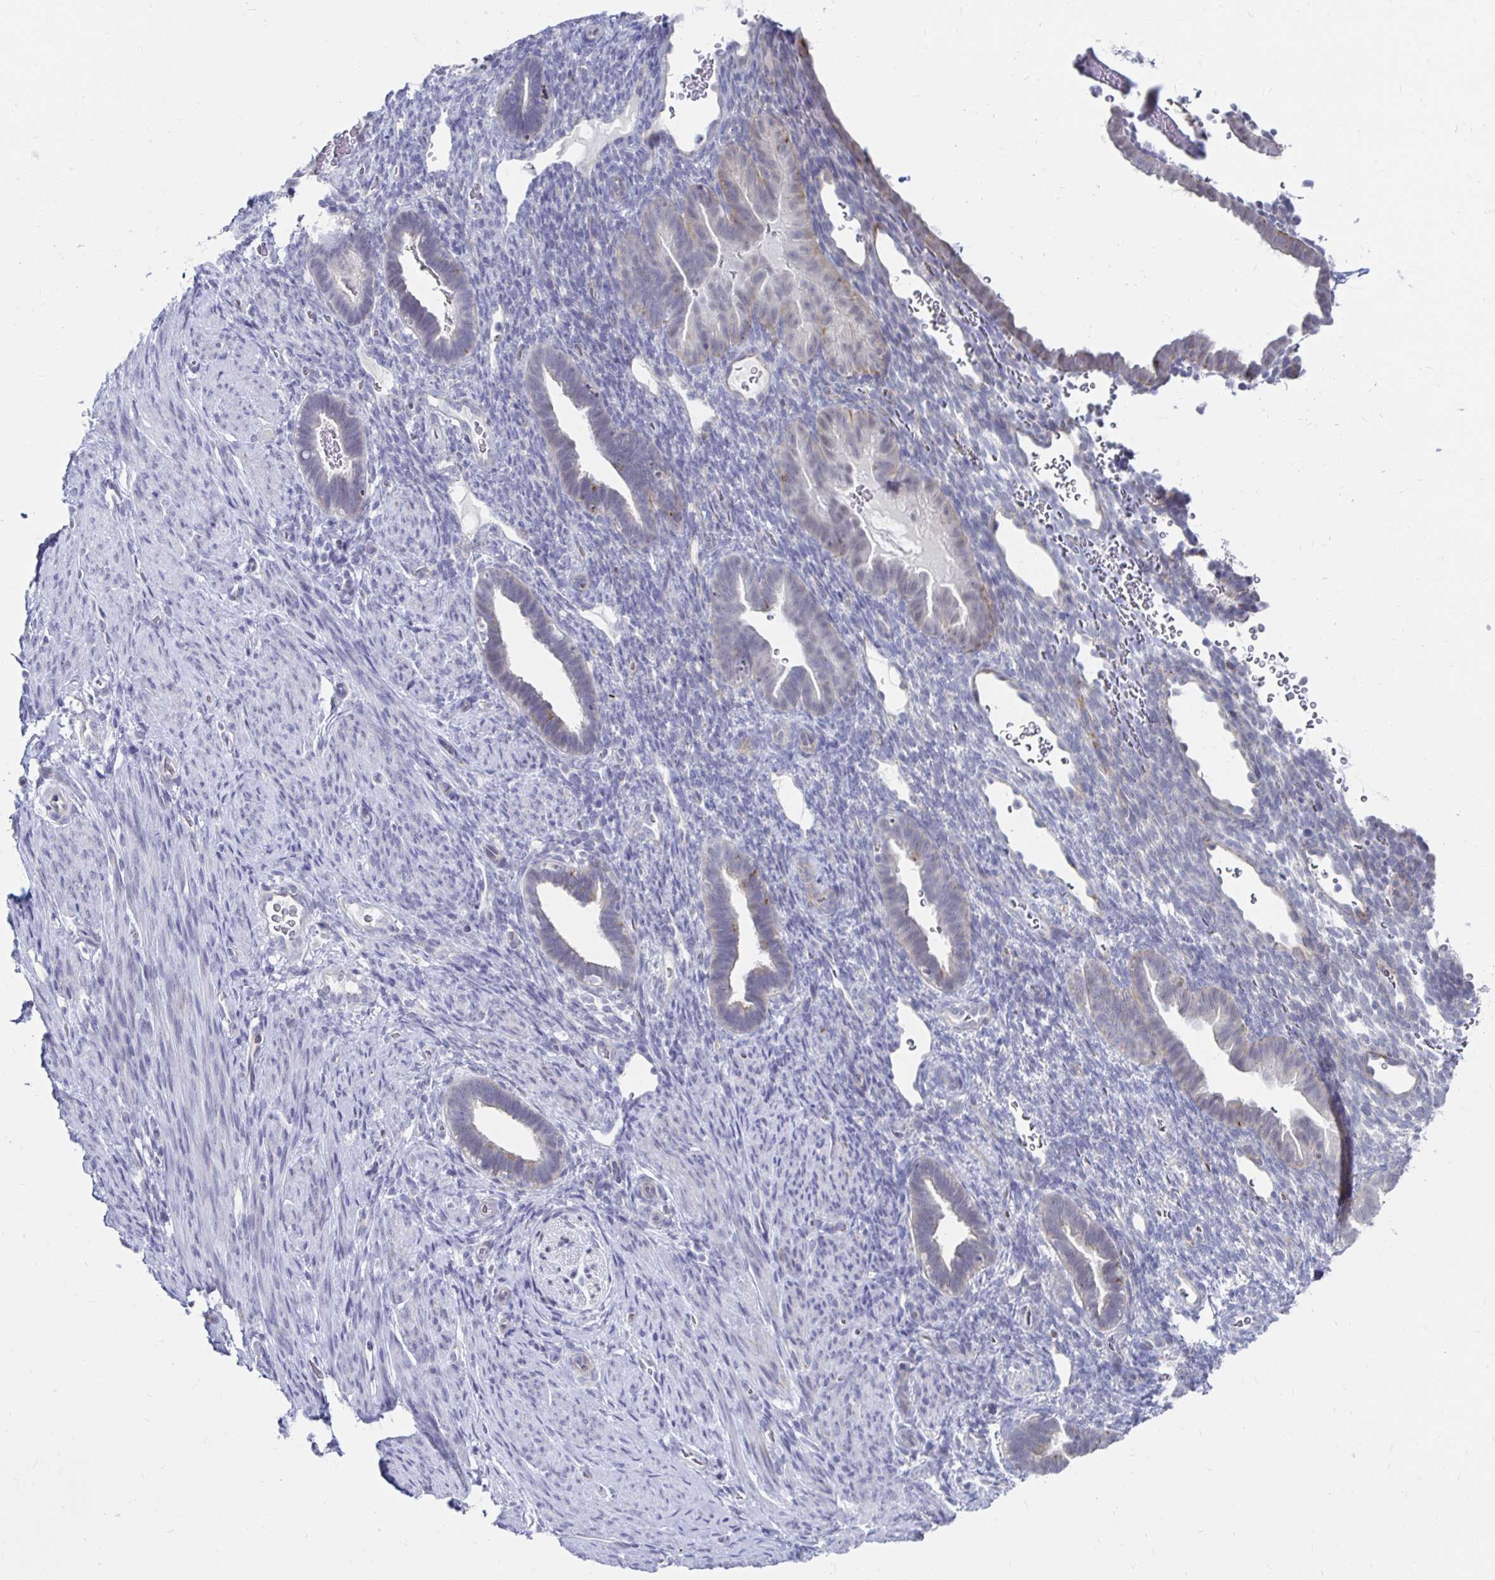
{"staining": {"intensity": "negative", "quantity": "none", "location": "none"}, "tissue": "endometrium", "cell_type": "Cells in endometrial stroma", "image_type": "normal", "snomed": [{"axis": "morphology", "description": "Normal tissue, NOS"}, {"axis": "topography", "description": "Endometrium"}], "caption": "The histopathology image exhibits no staining of cells in endometrial stroma in benign endometrium. (DAB immunohistochemistry visualized using brightfield microscopy, high magnification).", "gene": "NOCT", "patient": {"sex": "female", "age": 34}}